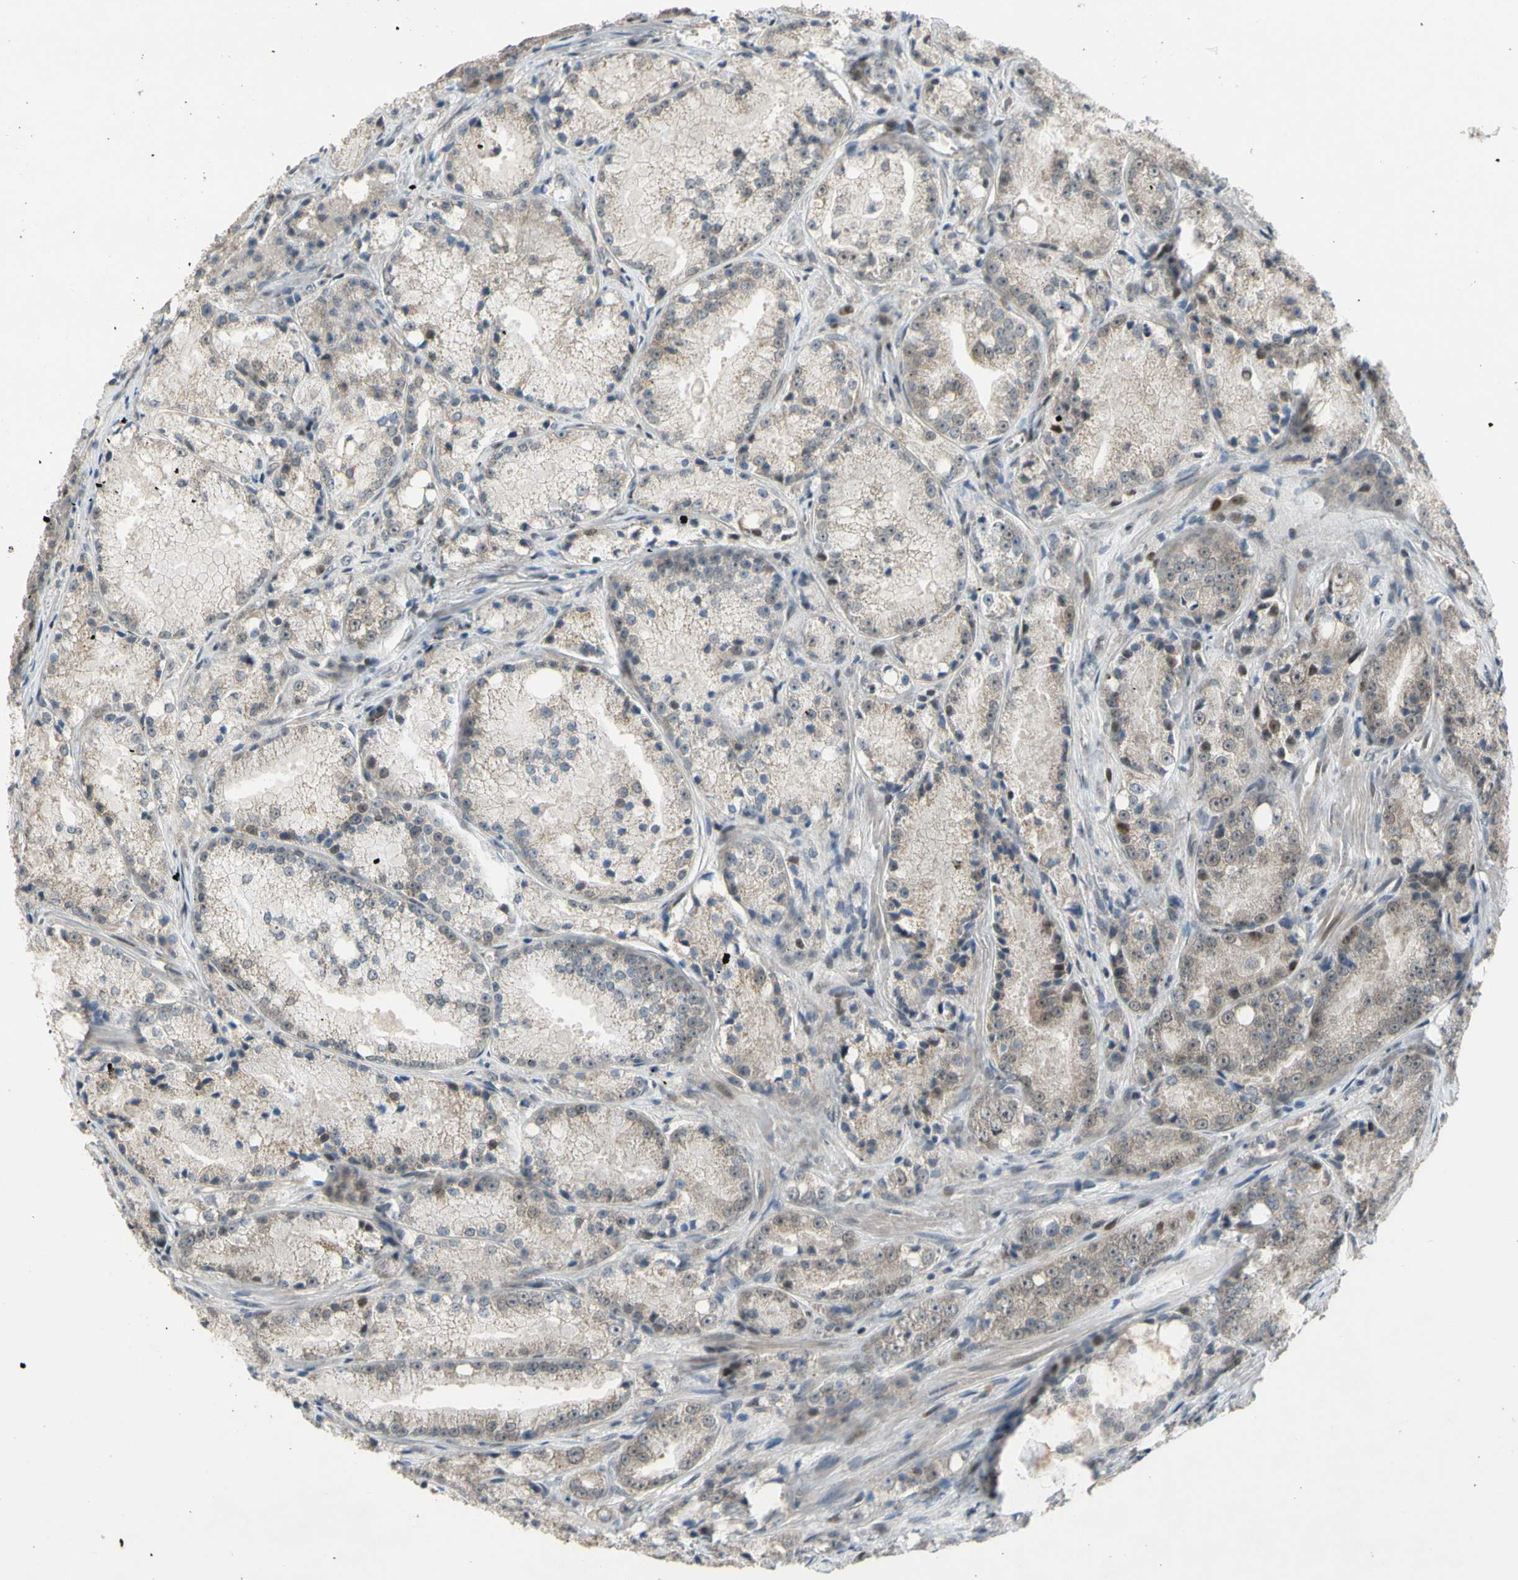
{"staining": {"intensity": "negative", "quantity": "none", "location": "none"}, "tissue": "prostate cancer", "cell_type": "Tumor cells", "image_type": "cancer", "snomed": [{"axis": "morphology", "description": "Adenocarcinoma, Low grade"}, {"axis": "topography", "description": "Prostate"}], "caption": "Human prostate adenocarcinoma (low-grade) stained for a protein using immunohistochemistry (IHC) reveals no staining in tumor cells.", "gene": "ZNF184", "patient": {"sex": "male", "age": 64}}